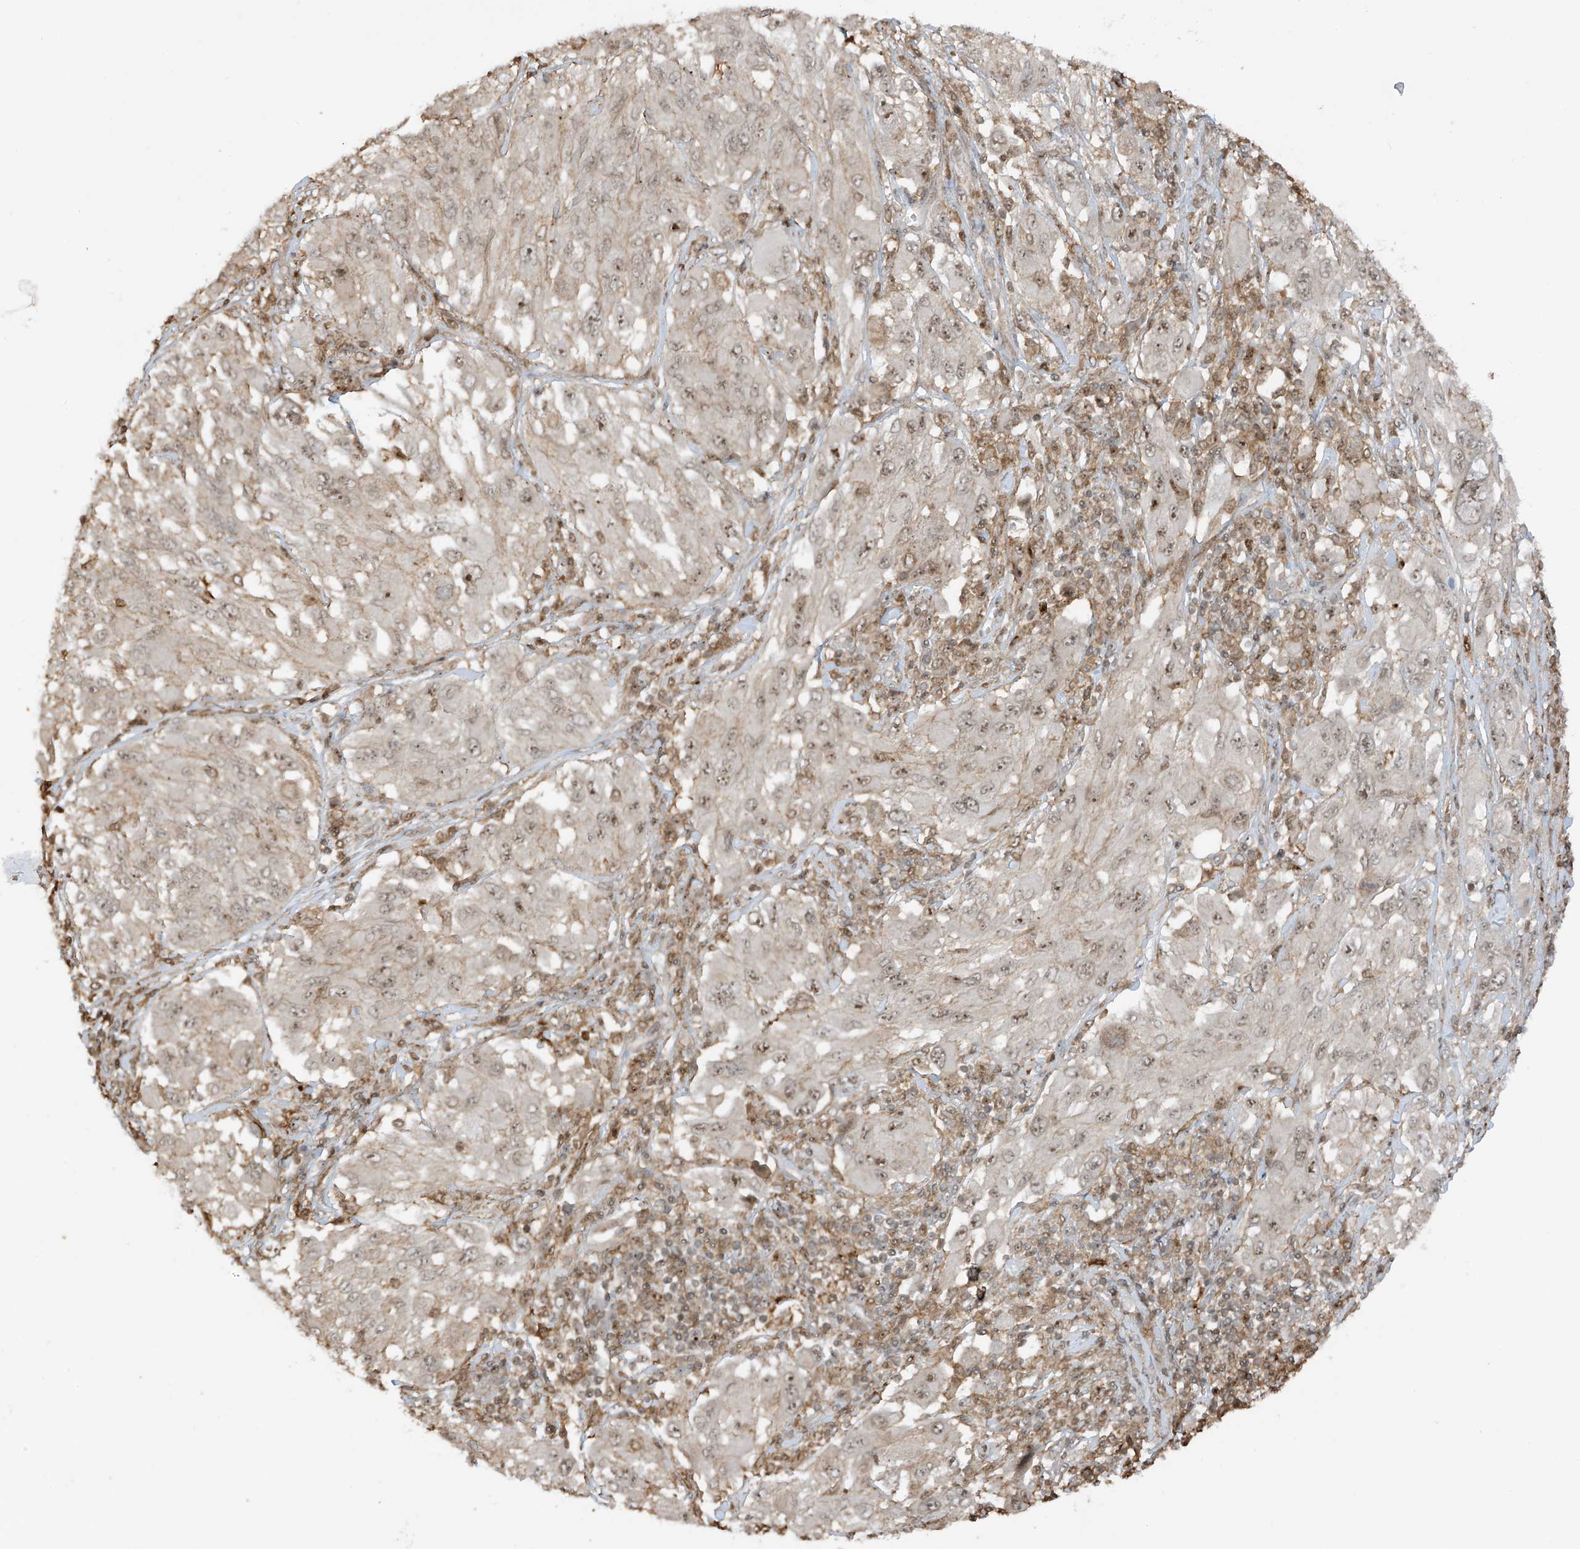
{"staining": {"intensity": "weak", "quantity": "<25%", "location": "nuclear"}, "tissue": "melanoma", "cell_type": "Tumor cells", "image_type": "cancer", "snomed": [{"axis": "morphology", "description": "Malignant melanoma, NOS"}, {"axis": "topography", "description": "Skin"}], "caption": "High magnification brightfield microscopy of melanoma stained with DAB (brown) and counterstained with hematoxylin (blue): tumor cells show no significant expression.", "gene": "REPIN1", "patient": {"sex": "female", "age": 91}}